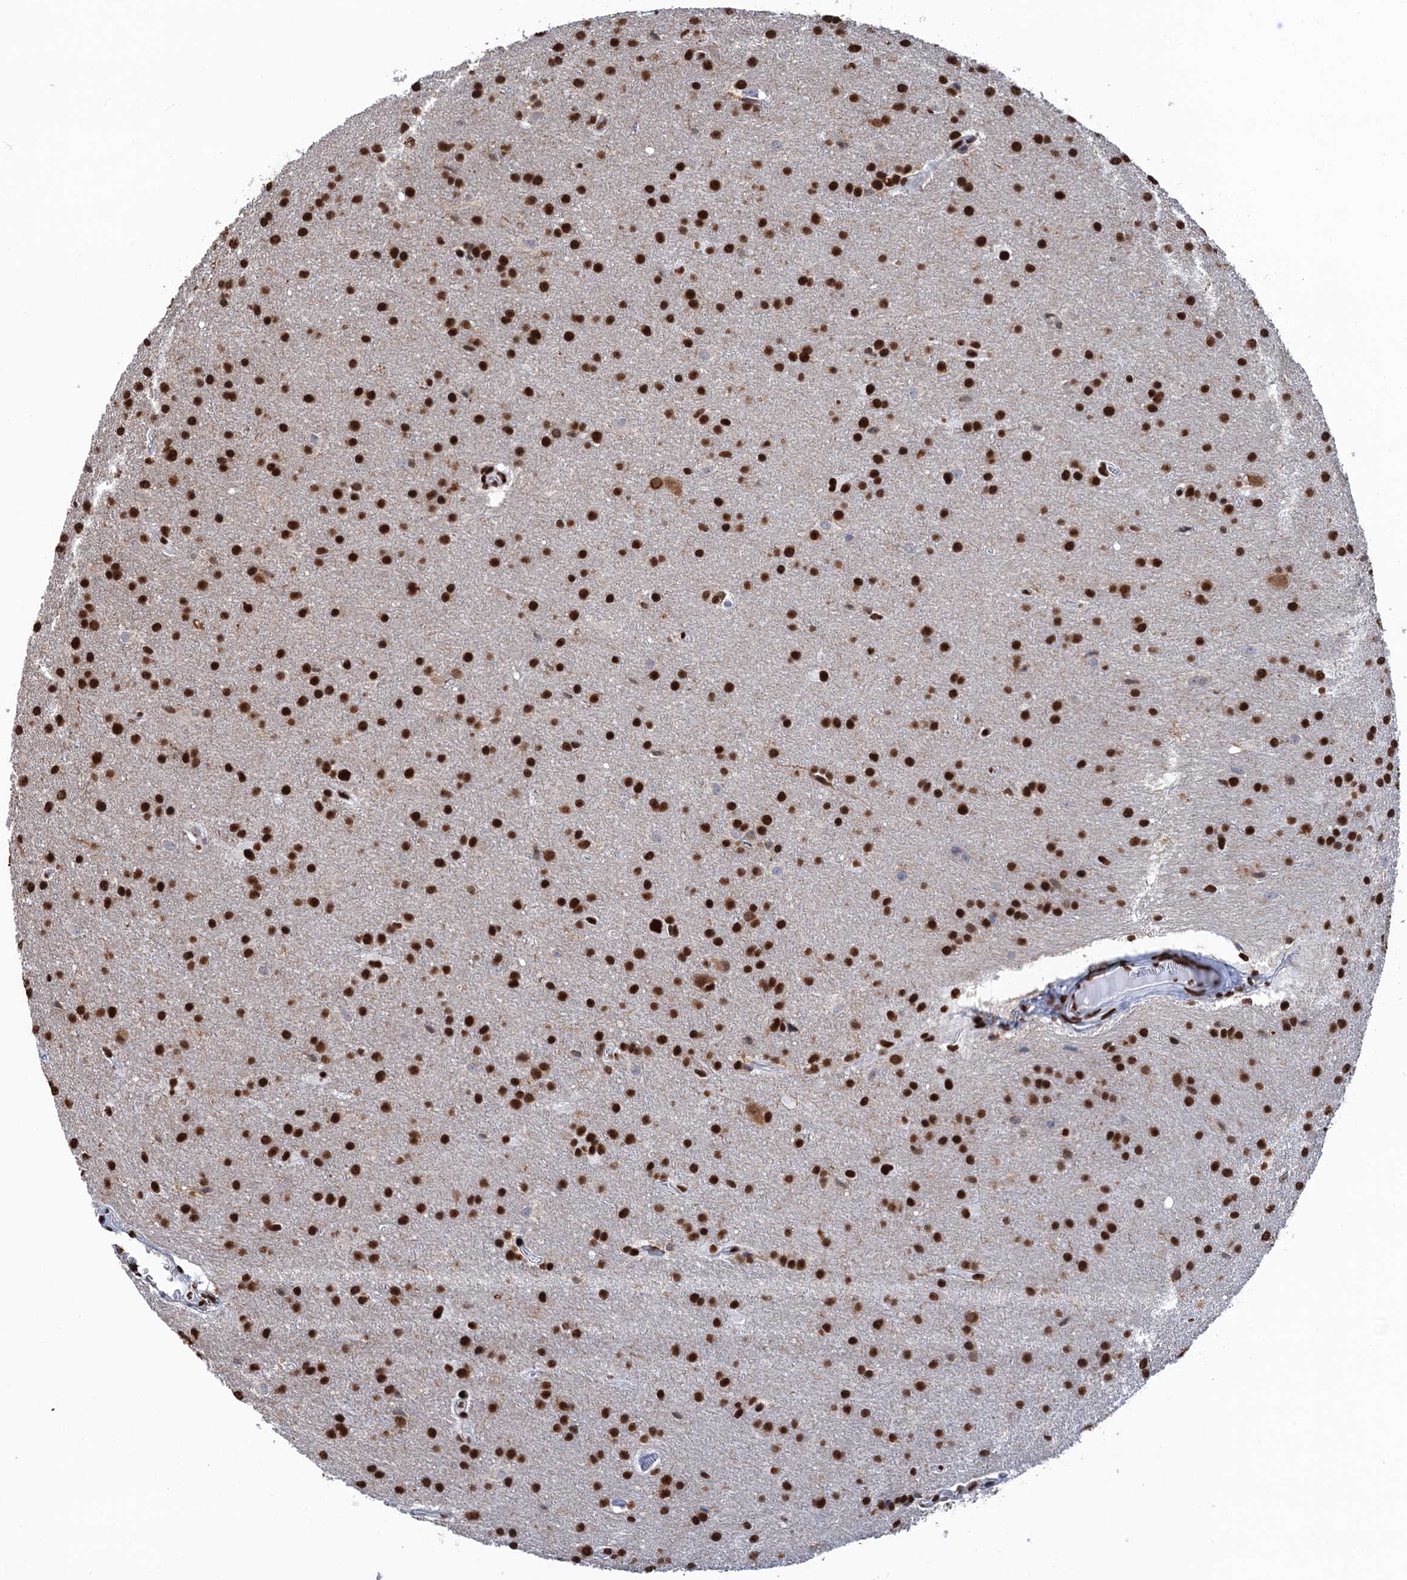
{"staining": {"intensity": "strong", "quantity": ">75%", "location": "nuclear"}, "tissue": "glioma", "cell_type": "Tumor cells", "image_type": "cancer", "snomed": [{"axis": "morphology", "description": "Glioma, malignant, Low grade"}, {"axis": "topography", "description": "Brain"}], "caption": "This is a micrograph of immunohistochemistry staining of glioma, which shows strong staining in the nuclear of tumor cells.", "gene": "UBA2", "patient": {"sex": "female", "age": 32}}